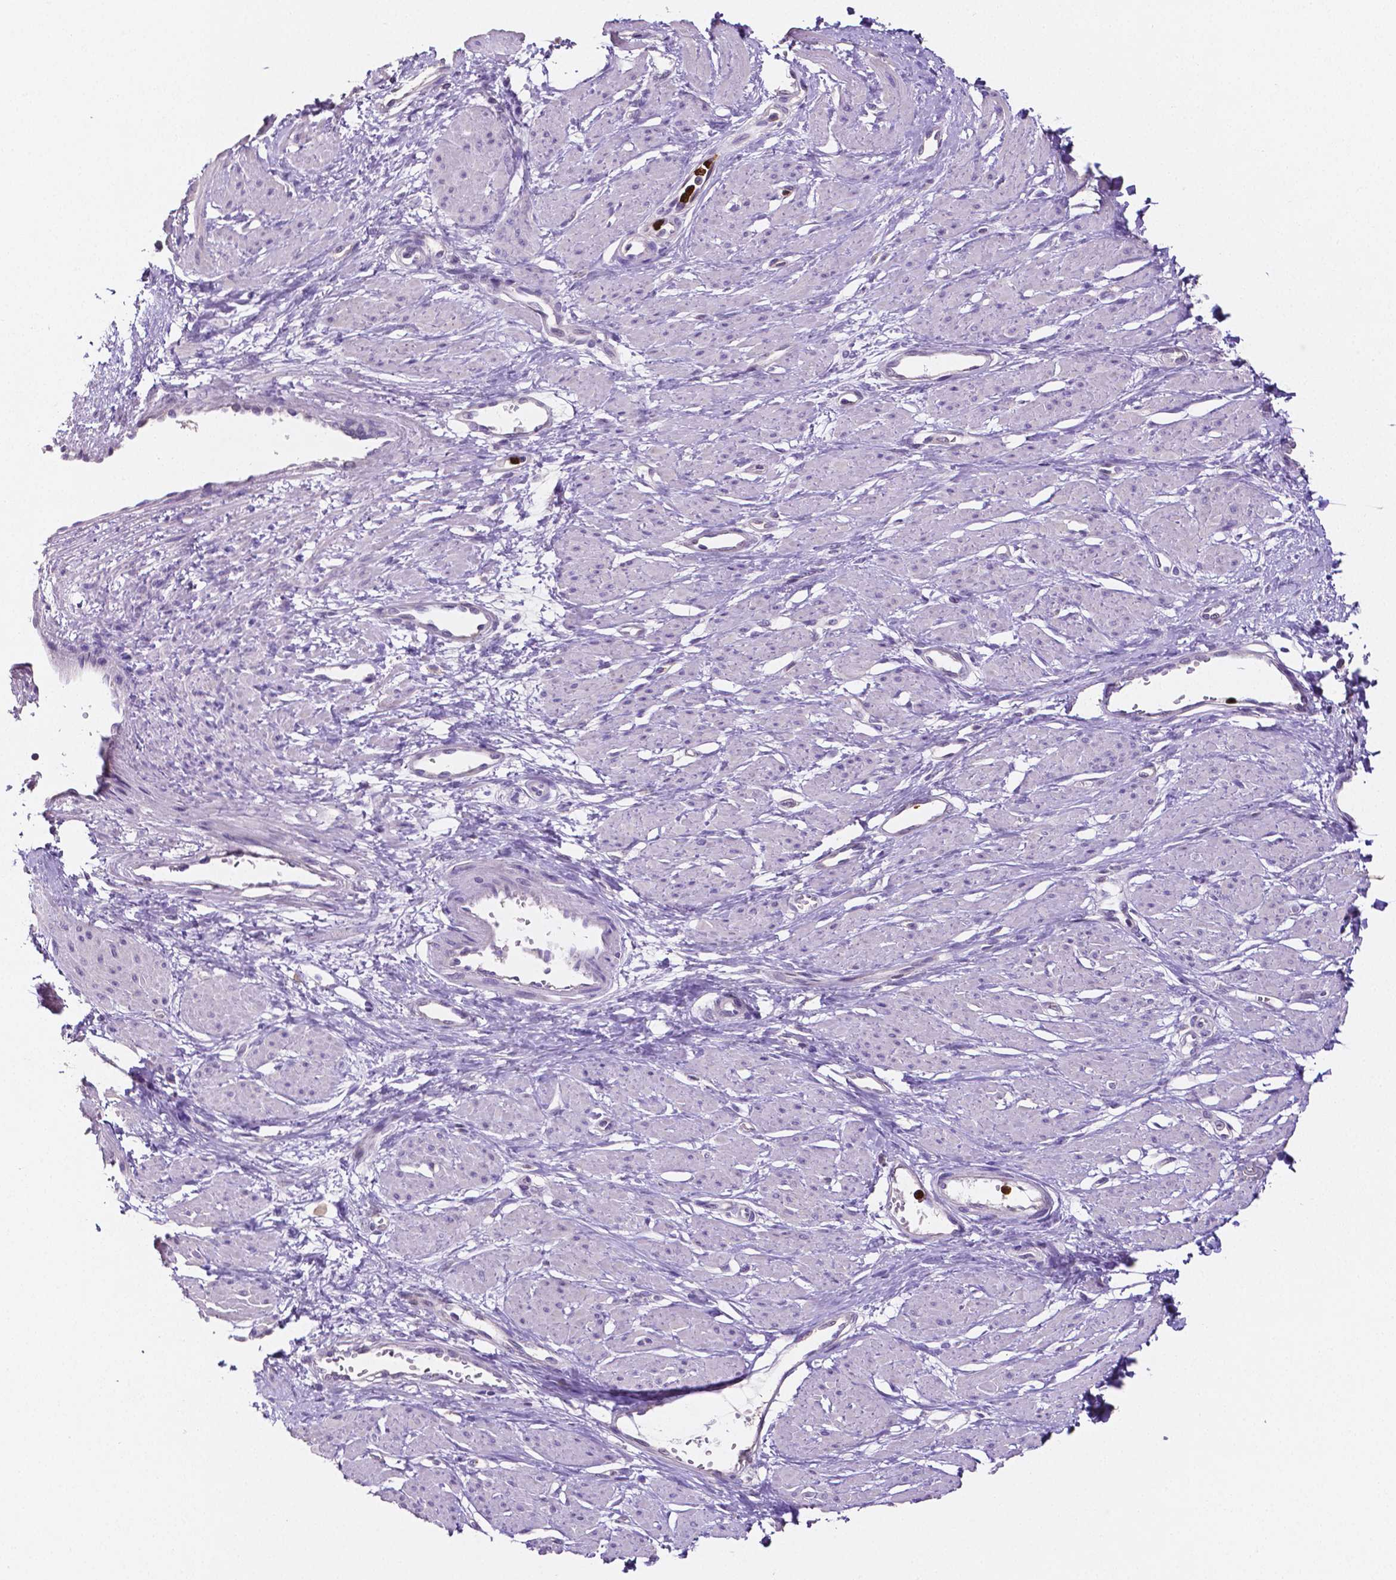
{"staining": {"intensity": "negative", "quantity": "none", "location": "none"}, "tissue": "smooth muscle", "cell_type": "Smooth muscle cells", "image_type": "normal", "snomed": [{"axis": "morphology", "description": "Normal tissue, NOS"}, {"axis": "topography", "description": "Smooth muscle"}, {"axis": "topography", "description": "Uterus"}], "caption": "Human smooth muscle stained for a protein using IHC shows no expression in smooth muscle cells.", "gene": "MMP9", "patient": {"sex": "female", "age": 39}}